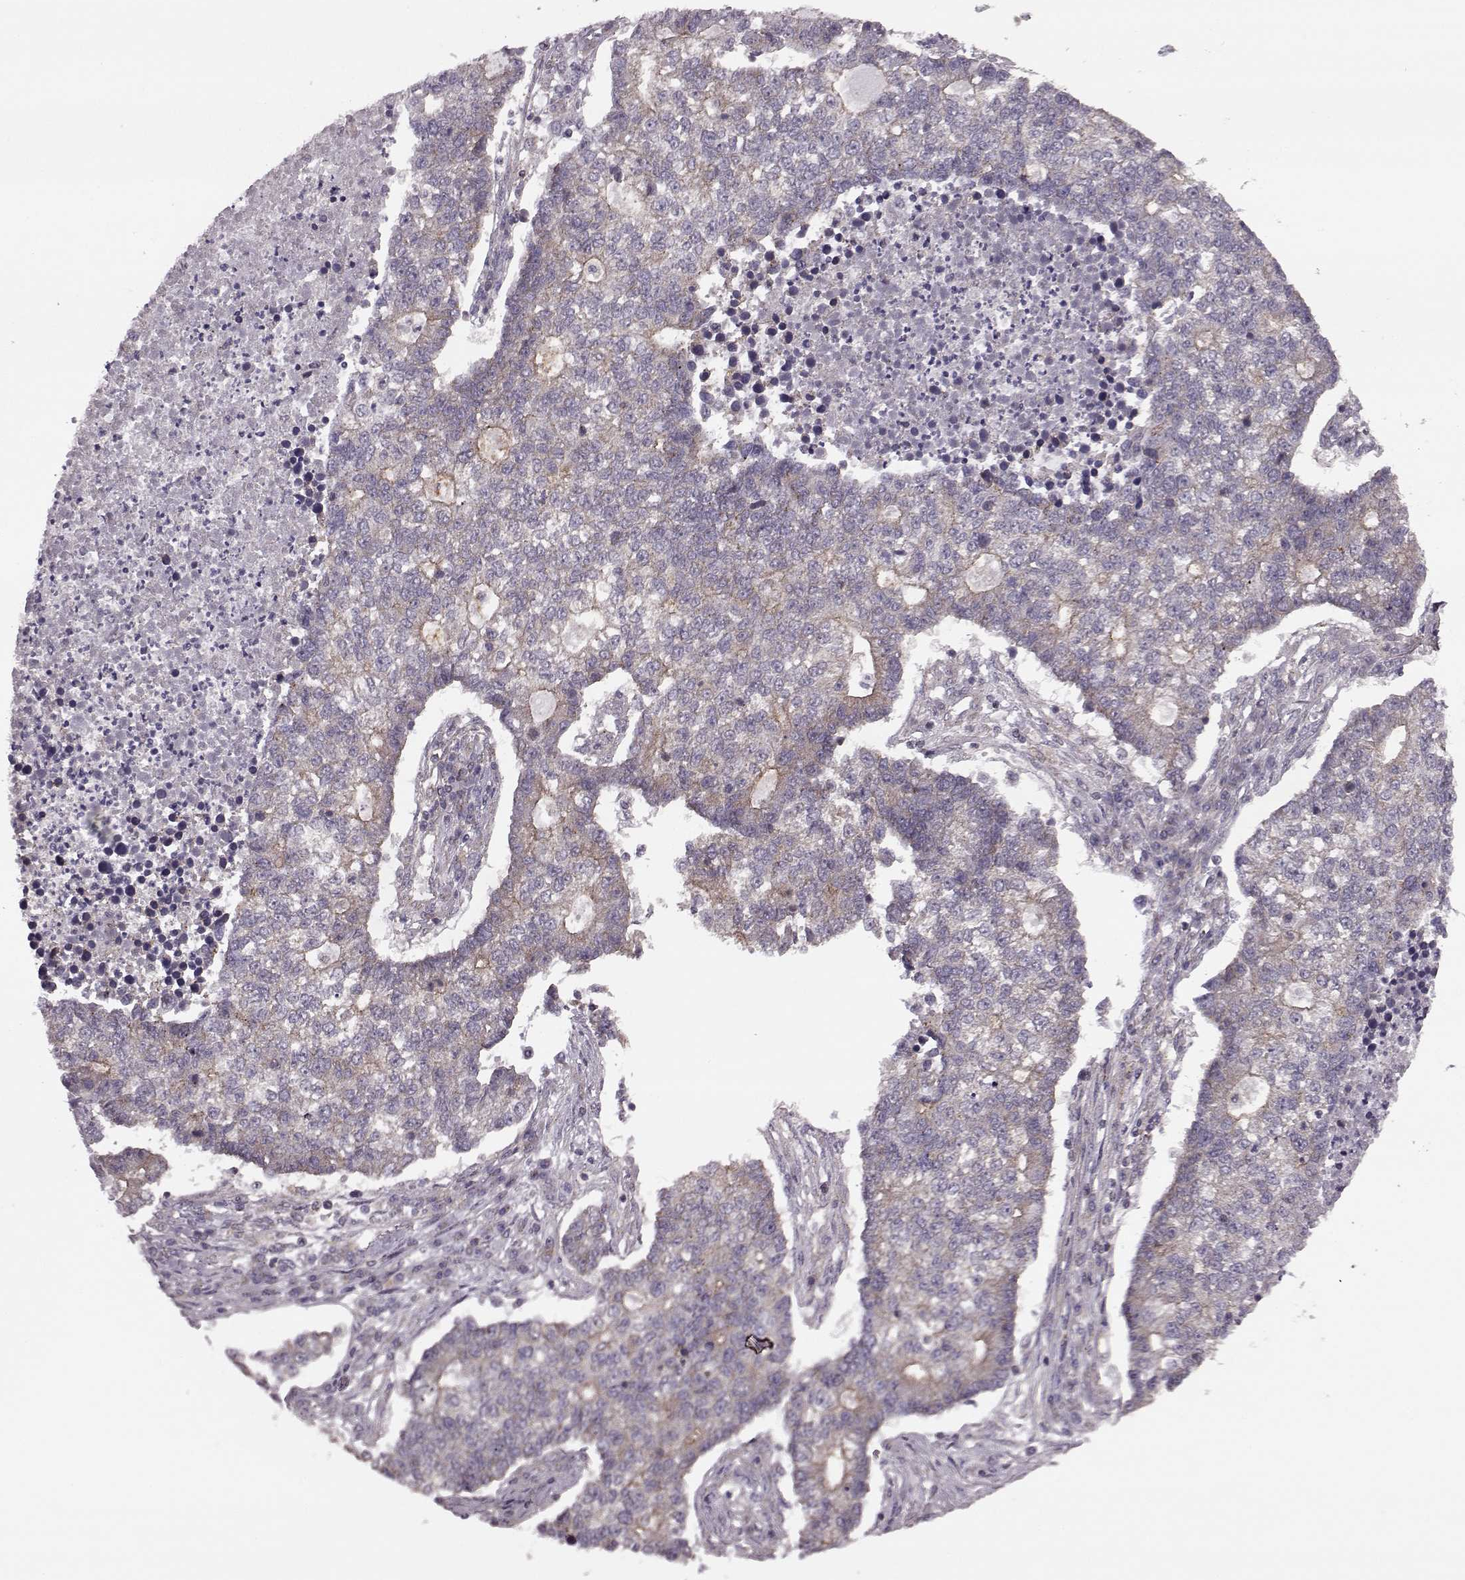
{"staining": {"intensity": "weak", "quantity": "25%-75%", "location": "cytoplasmic/membranous"}, "tissue": "lung cancer", "cell_type": "Tumor cells", "image_type": "cancer", "snomed": [{"axis": "morphology", "description": "Adenocarcinoma, NOS"}, {"axis": "topography", "description": "Lung"}], "caption": "Protein expression analysis of lung cancer (adenocarcinoma) displays weak cytoplasmic/membranous positivity in about 25%-75% of tumor cells.", "gene": "FNIP2", "patient": {"sex": "male", "age": 57}}